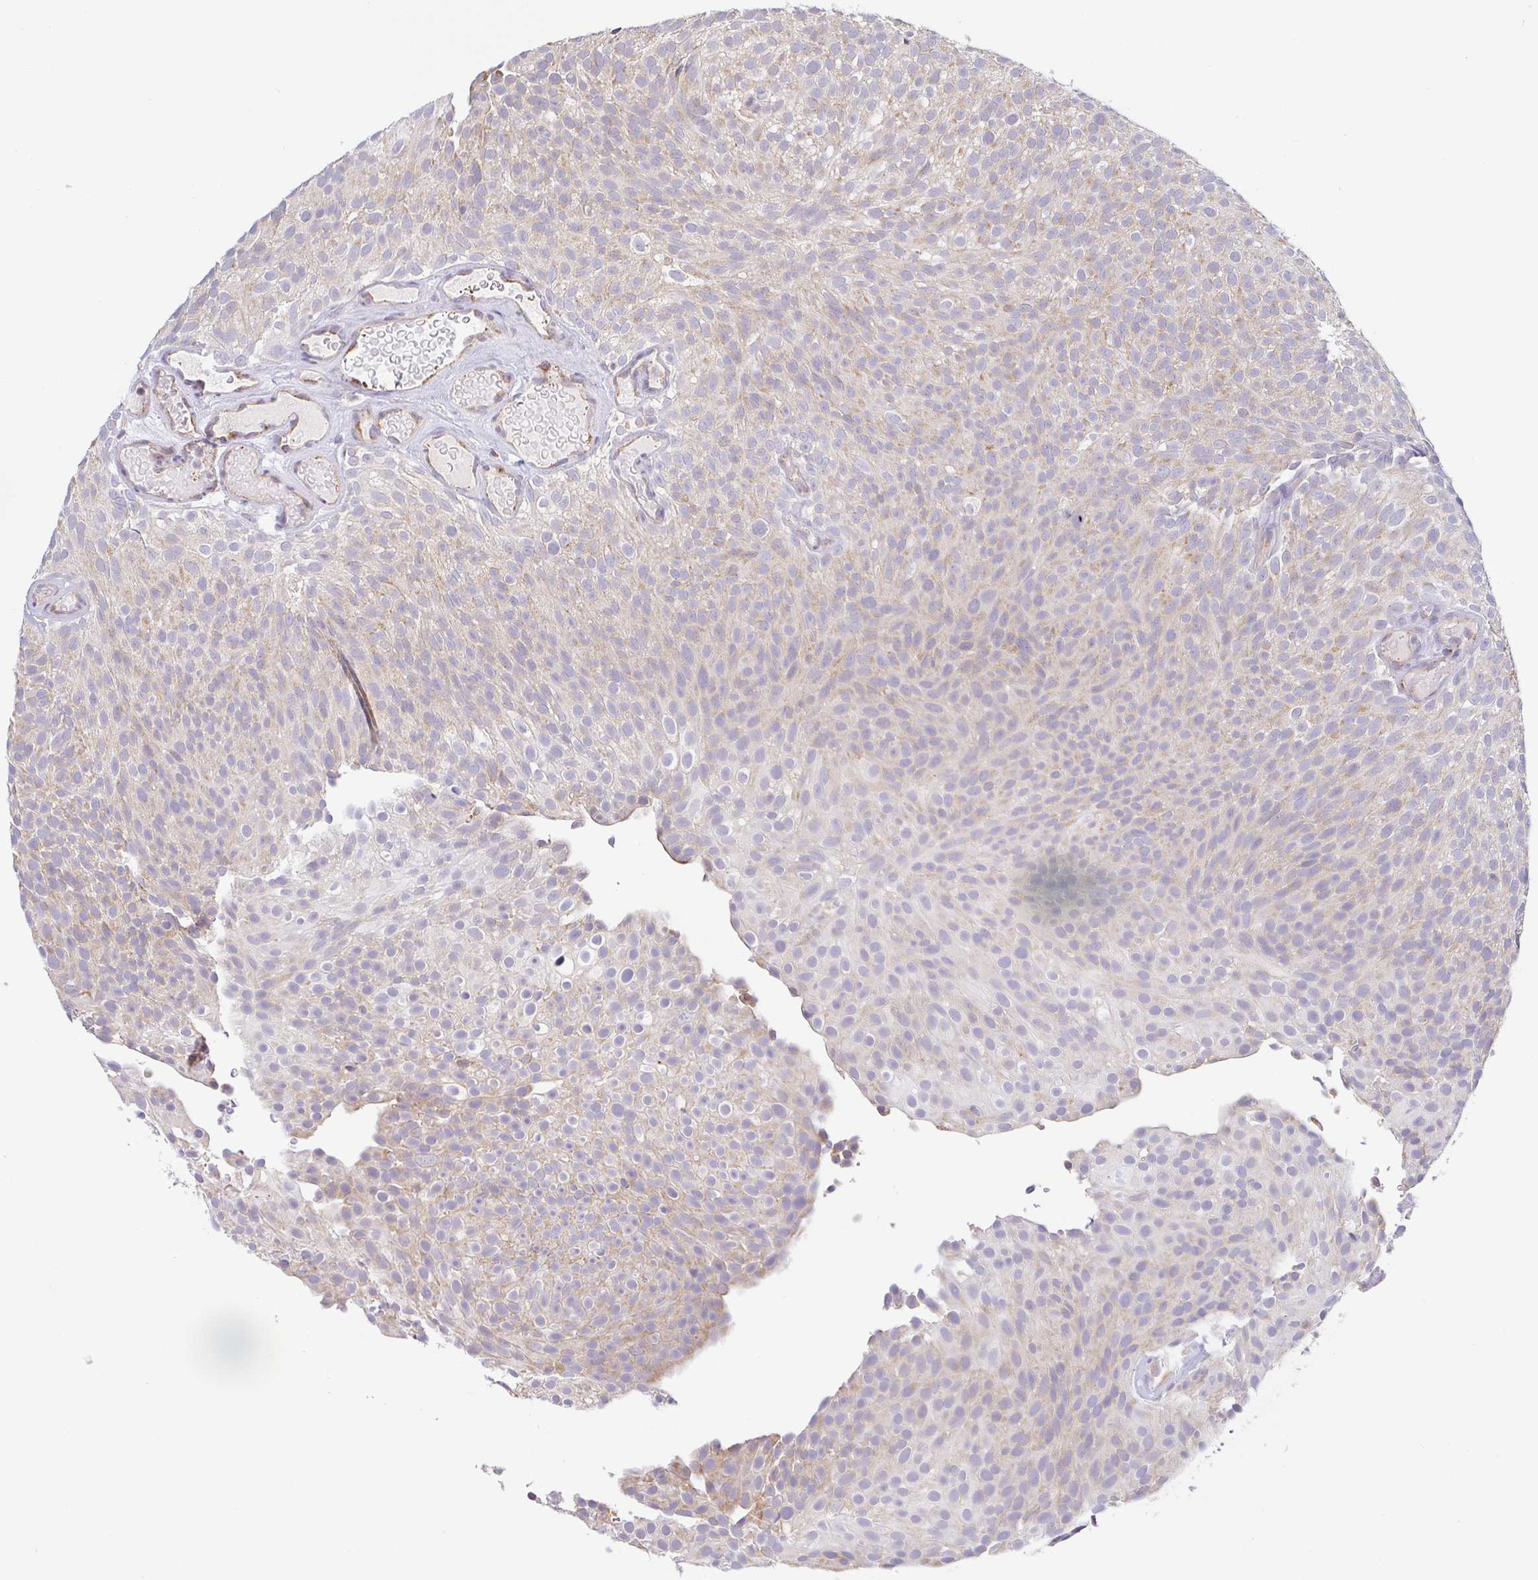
{"staining": {"intensity": "weak", "quantity": "25%-75%", "location": "cytoplasmic/membranous"}, "tissue": "urothelial cancer", "cell_type": "Tumor cells", "image_type": "cancer", "snomed": [{"axis": "morphology", "description": "Urothelial carcinoma, Low grade"}, {"axis": "topography", "description": "Urinary bladder"}], "caption": "IHC (DAB) staining of human urothelial cancer shows weak cytoplasmic/membranous protein positivity in approximately 25%-75% of tumor cells.", "gene": "PLCD4", "patient": {"sex": "male", "age": 78}}